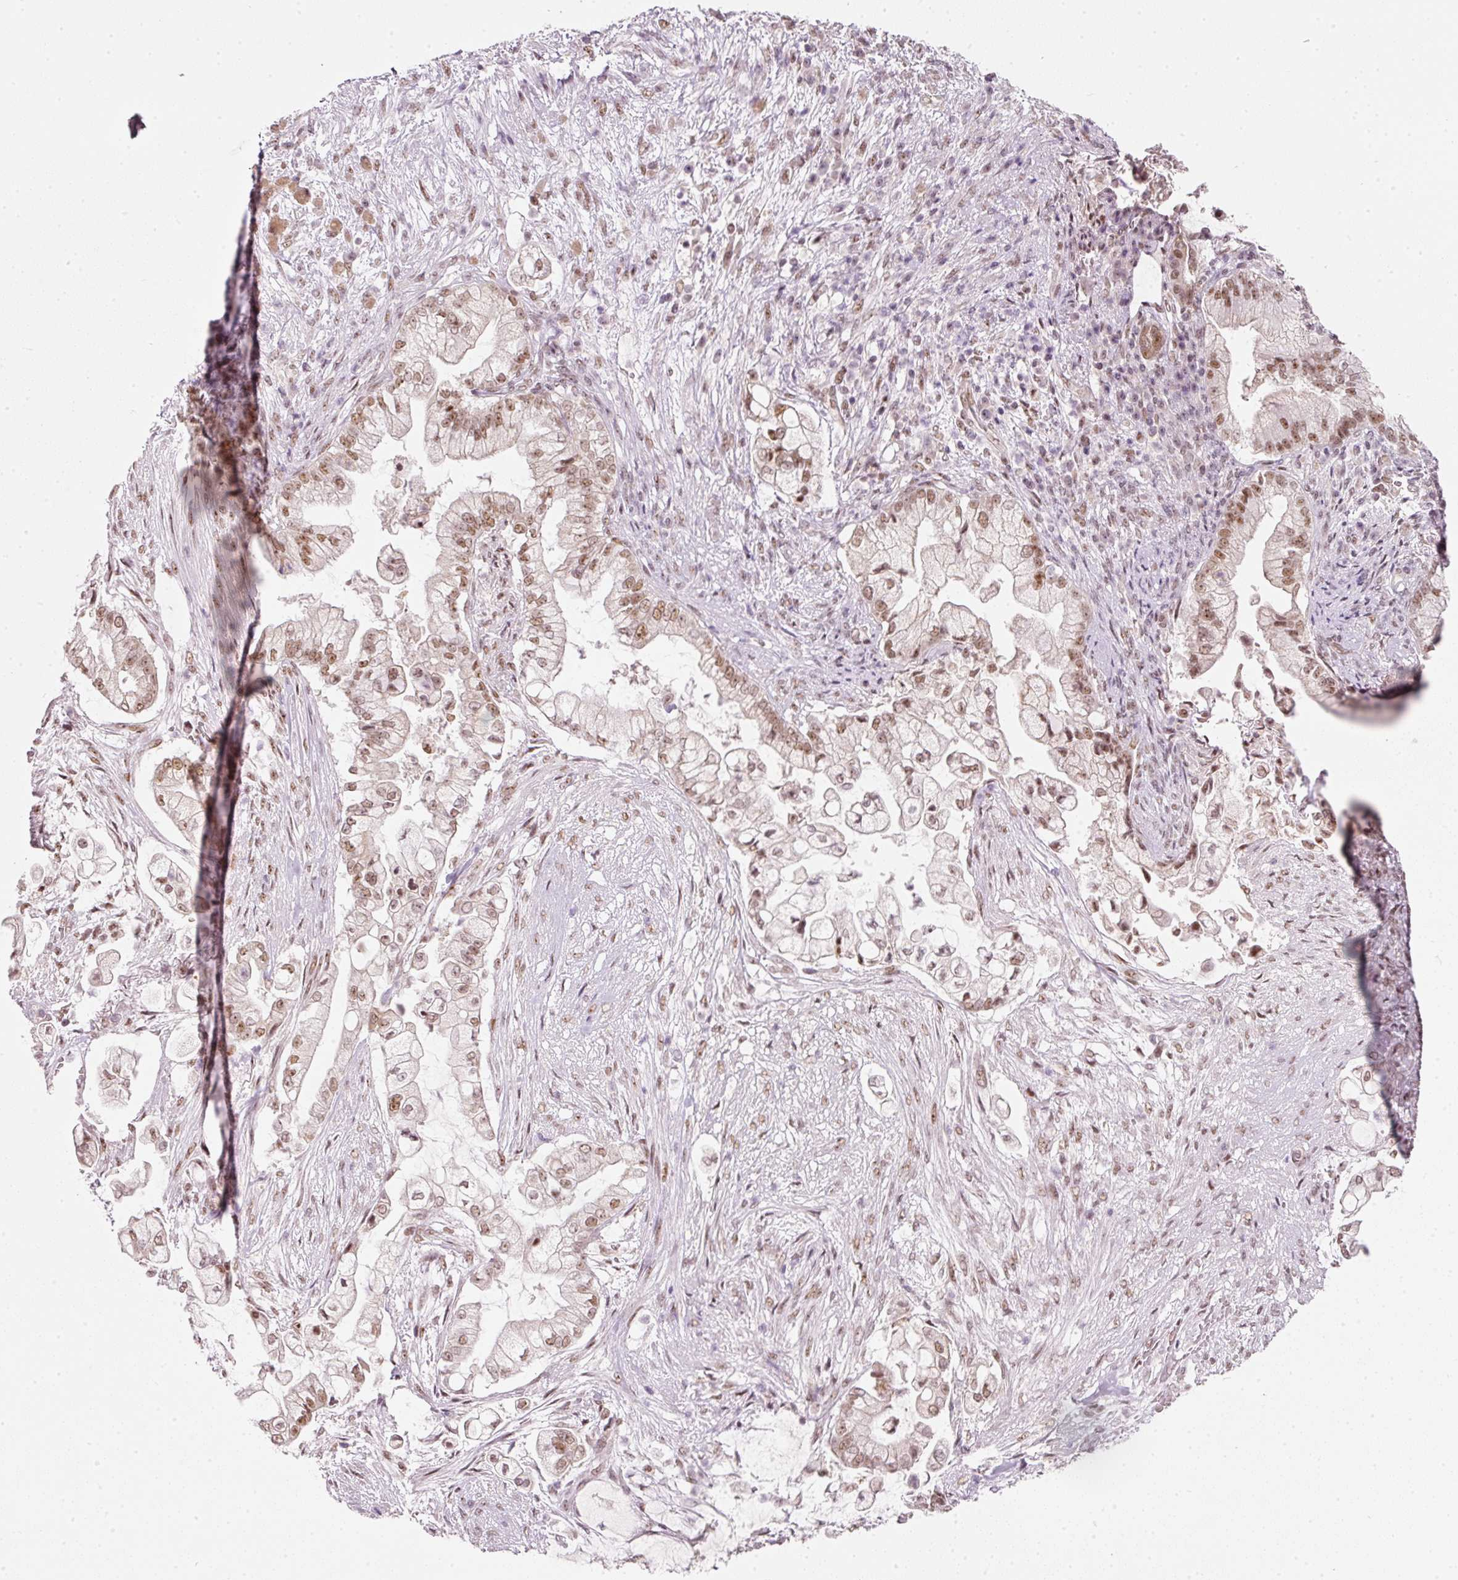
{"staining": {"intensity": "moderate", "quantity": ">75%", "location": "nuclear"}, "tissue": "pancreatic cancer", "cell_type": "Tumor cells", "image_type": "cancer", "snomed": [{"axis": "morphology", "description": "Adenocarcinoma, NOS"}, {"axis": "topography", "description": "Pancreas"}], "caption": "Protein staining by immunohistochemistry demonstrates moderate nuclear staining in about >75% of tumor cells in pancreatic cancer.", "gene": "FSTL3", "patient": {"sex": "female", "age": 69}}